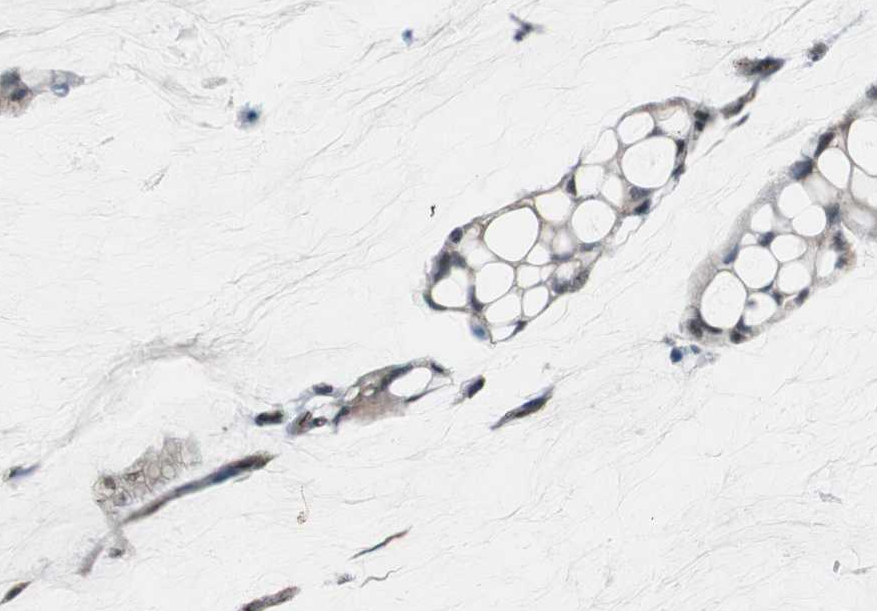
{"staining": {"intensity": "moderate", "quantity": "<25%", "location": "nuclear"}, "tissue": "ovarian cancer", "cell_type": "Tumor cells", "image_type": "cancer", "snomed": [{"axis": "morphology", "description": "Cystadenocarcinoma, mucinous, NOS"}, {"axis": "topography", "description": "Ovary"}], "caption": "Immunohistochemical staining of human ovarian mucinous cystadenocarcinoma demonstrates low levels of moderate nuclear positivity in about <25% of tumor cells. (IHC, brightfield microscopy, high magnification).", "gene": "CDK19", "patient": {"sex": "female", "age": 39}}